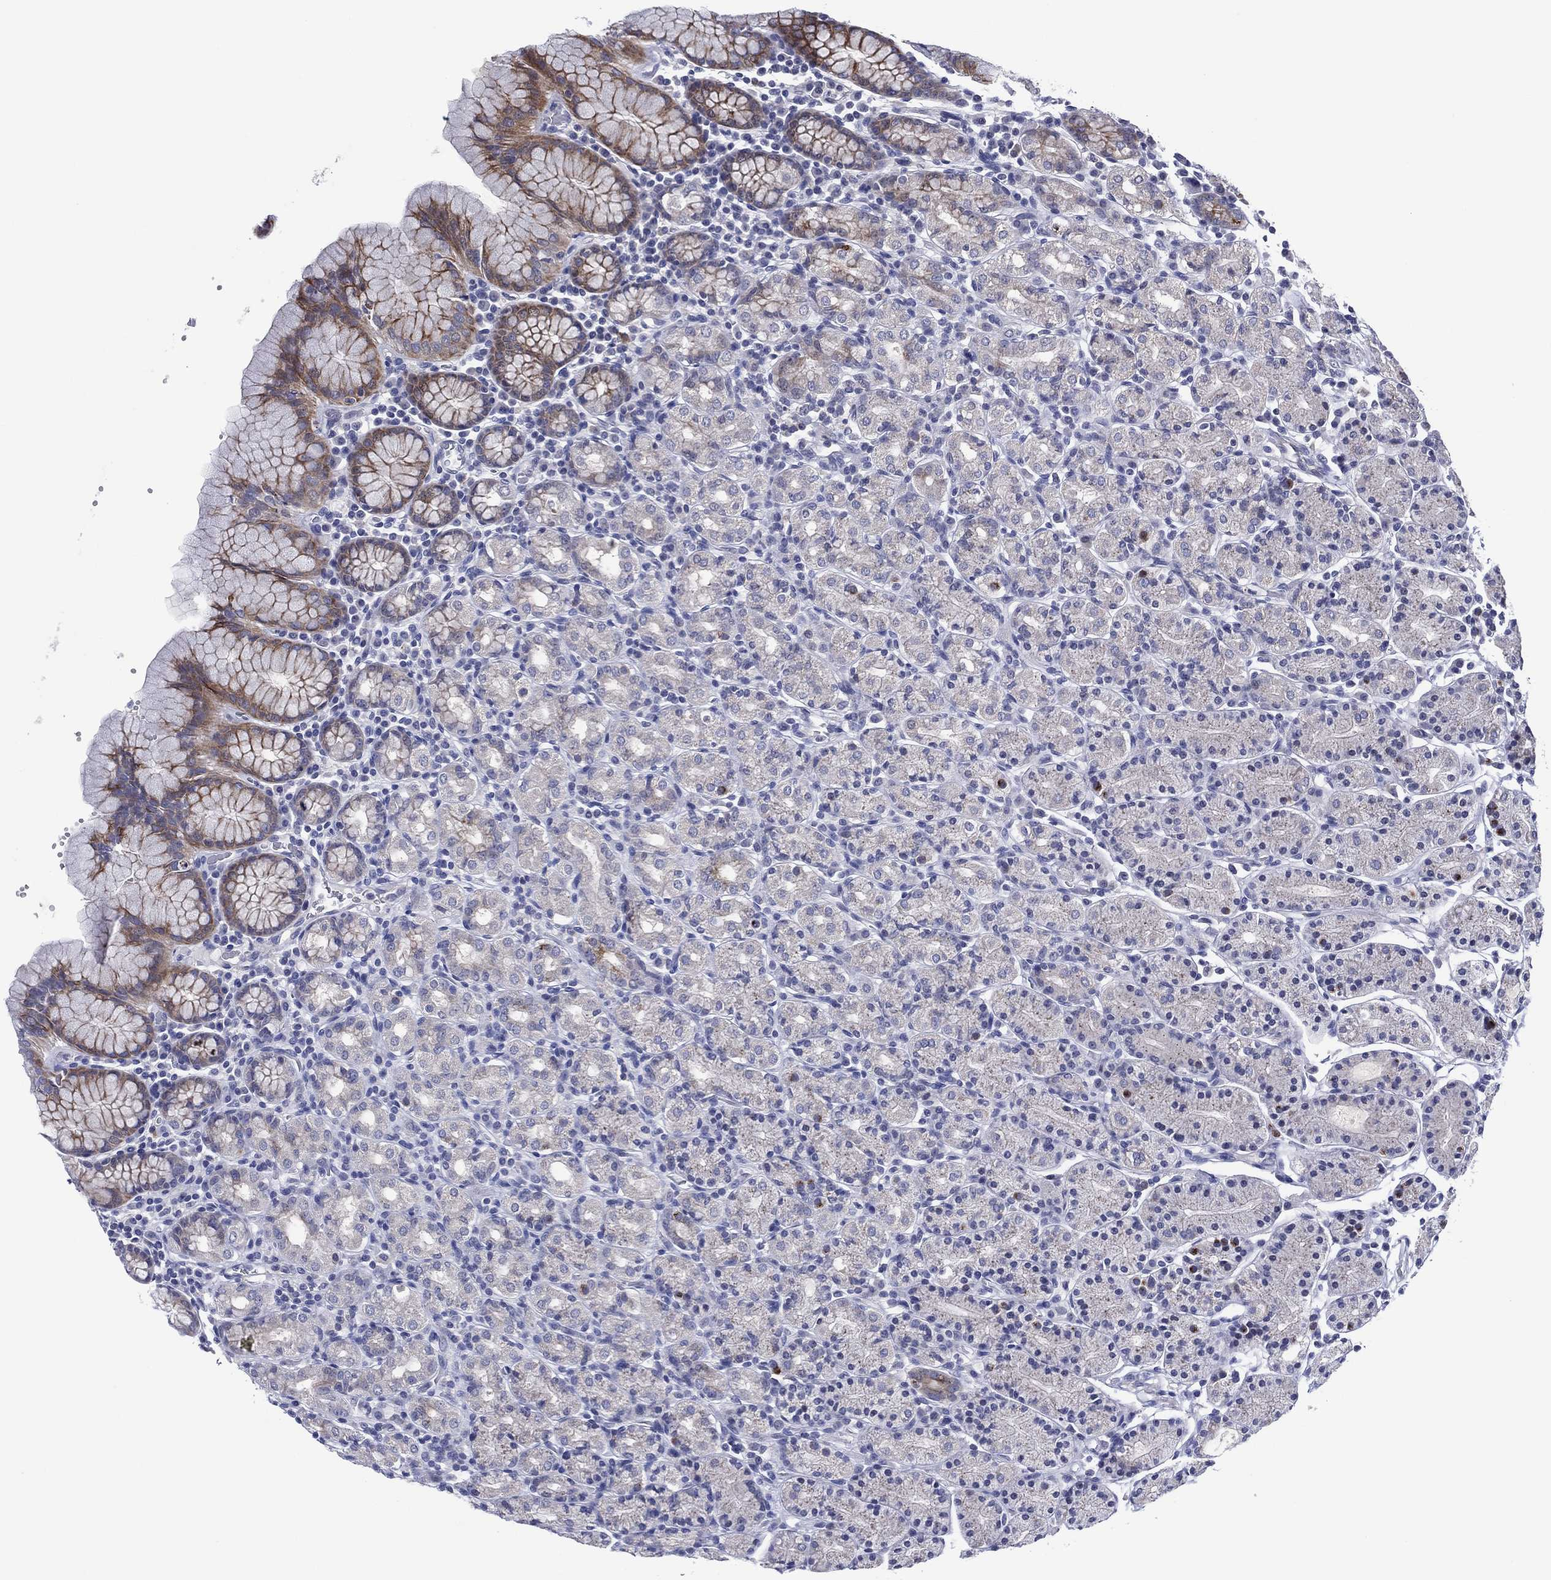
{"staining": {"intensity": "moderate", "quantity": "<25%", "location": "cytoplasmic/membranous"}, "tissue": "stomach", "cell_type": "Glandular cells", "image_type": "normal", "snomed": [{"axis": "morphology", "description": "Normal tissue, NOS"}, {"axis": "topography", "description": "Stomach, upper"}, {"axis": "topography", "description": "Stomach"}], "caption": "High-power microscopy captured an IHC image of benign stomach, revealing moderate cytoplasmic/membranous expression in about <25% of glandular cells.", "gene": "TRIM31", "patient": {"sex": "male", "age": 62}}